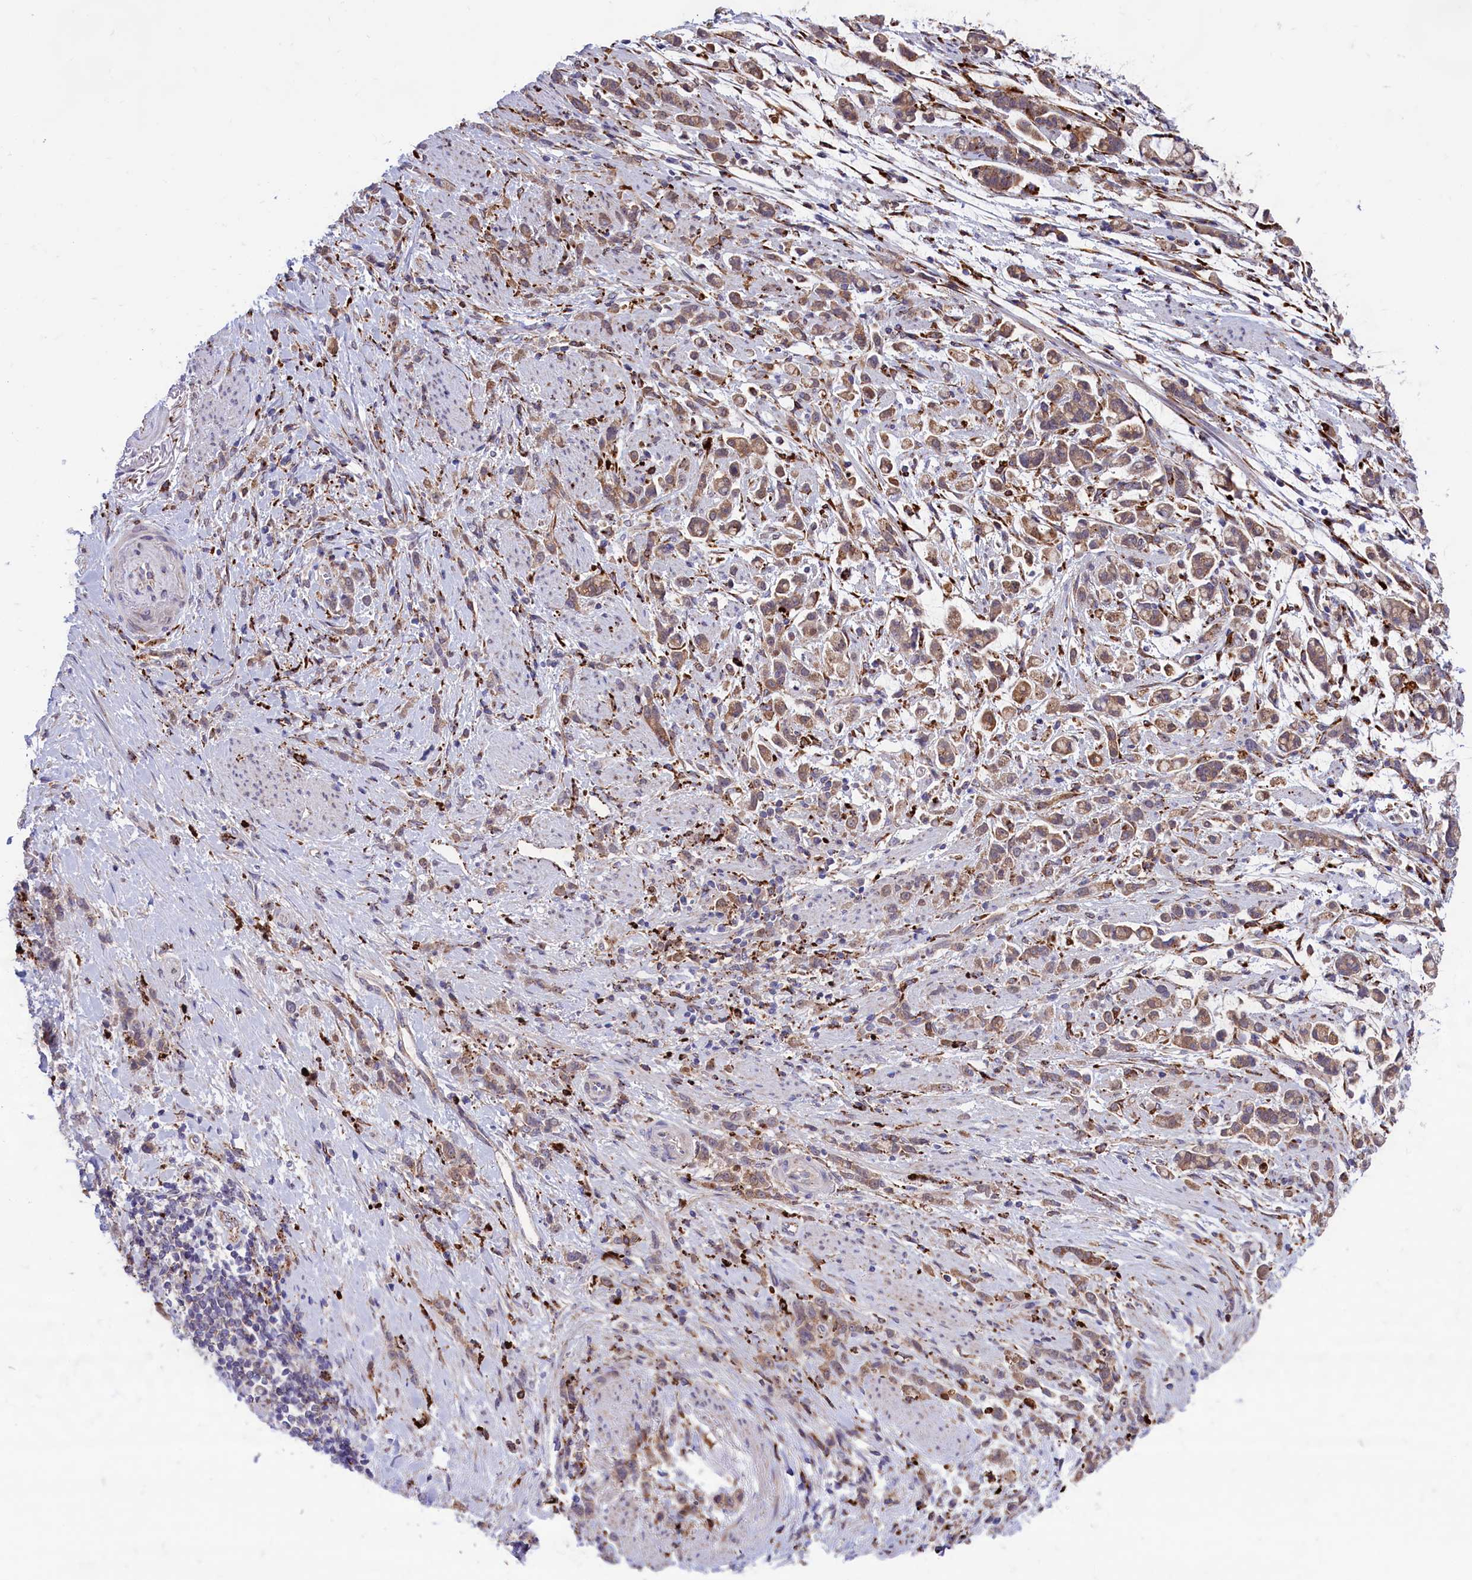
{"staining": {"intensity": "weak", "quantity": "25%-75%", "location": "cytoplasmic/membranous"}, "tissue": "stomach cancer", "cell_type": "Tumor cells", "image_type": "cancer", "snomed": [{"axis": "morphology", "description": "Adenocarcinoma, NOS"}, {"axis": "topography", "description": "Stomach"}], "caption": "IHC of human adenocarcinoma (stomach) displays low levels of weak cytoplasmic/membranous expression in about 25%-75% of tumor cells.", "gene": "MAN2B1", "patient": {"sex": "female", "age": 60}}